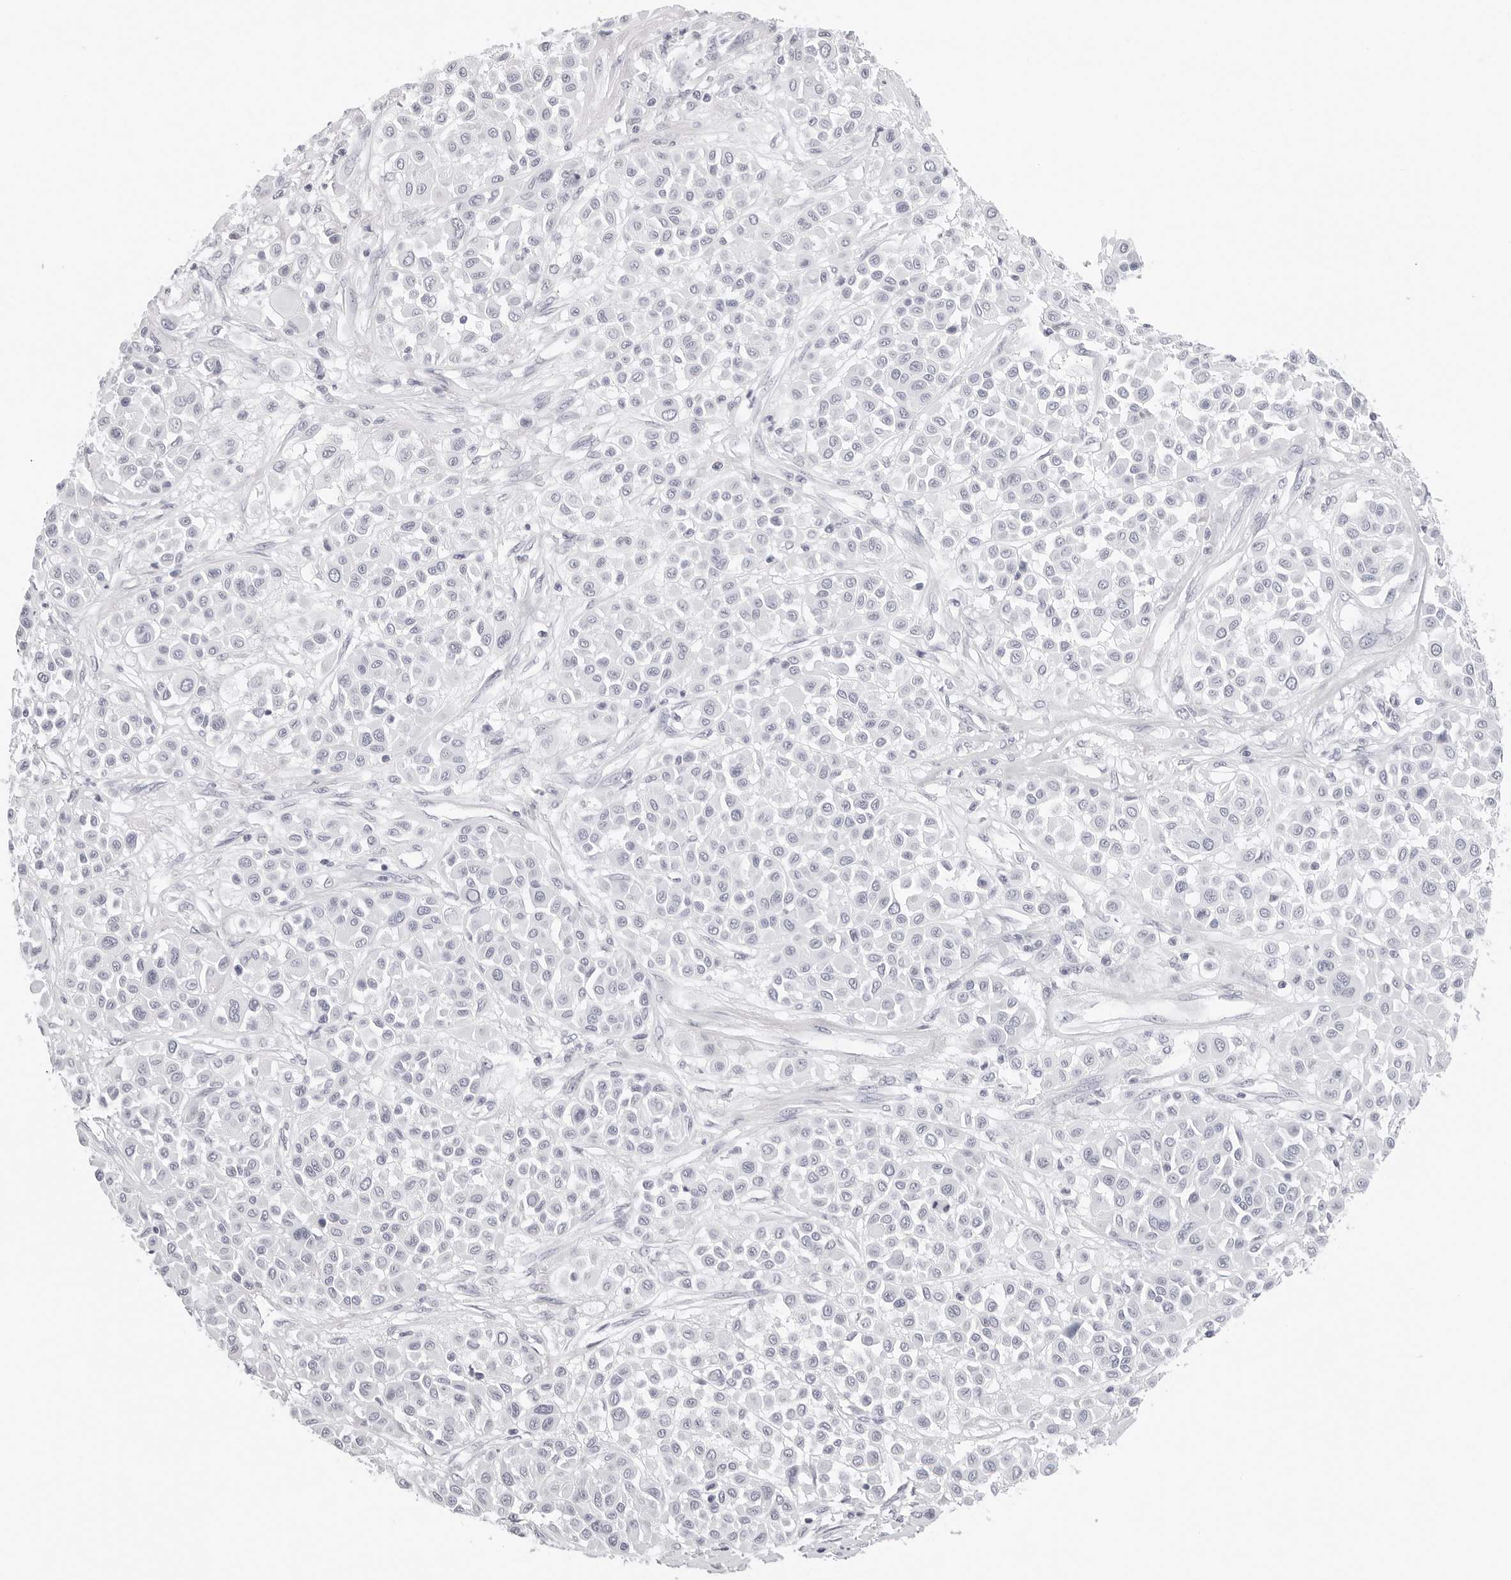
{"staining": {"intensity": "negative", "quantity": "none", "location": "none"}, "tissue": "melanoma", "cell_type": "Tumor cells", "image_type": "cancer", "snomed": [{"axis": "morphology", "description": "Malignant melanoma, Metastatic site"}, {"axis": "topography", "description": "Soft tissue"}], "caption": "Melanoma stained for a protein using immunohistochemistry (IHC) reveals no positivity tumor cells.", "gene": "AGMAT", "patient": {"sex": "male", "age": 41}}